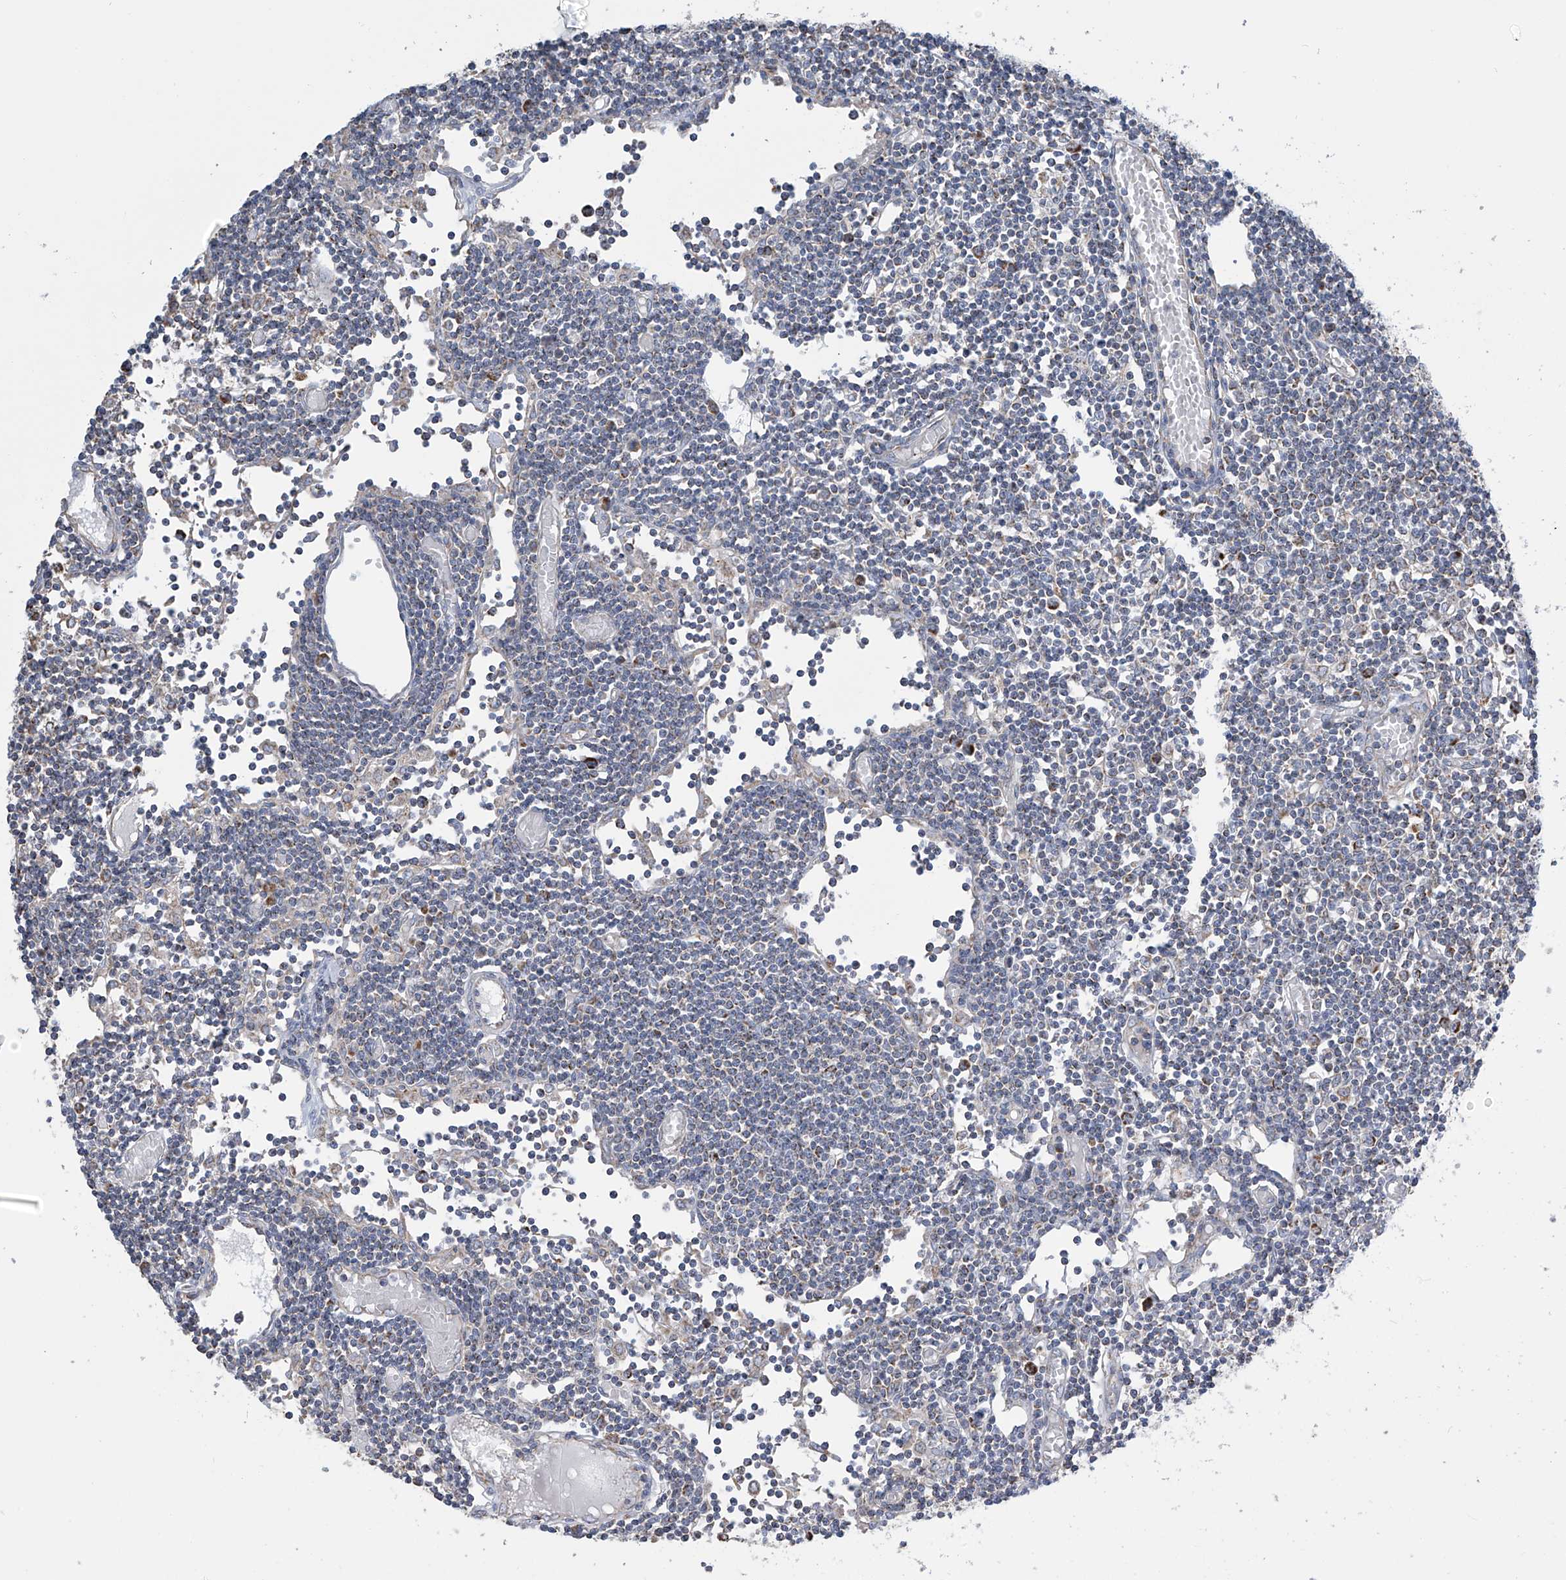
{"staining": {"intensity": "strong", "quantity": "25%-75%", "location": "cytoplasmic/membranous"}, "tissue": "lymph node", "cell_type": "Germinal center cells", "image_type": "normal", "snomed": [{"axis": "morphology", "description": "Normal tissue, NOS"}, {"axis": "topography", "description": "Lymph node"}], "caption": "The immunohistochemical stain highlights strong cytoplasmic/membranous positivity in germinal center cells of normal lymph node. (DAB (3,3'-diaminobenzidine) = brown stain, brightfield microscopy at high magnification).", "gene": "PNPT1", "patient": {"sex": "female", "age": 11}}